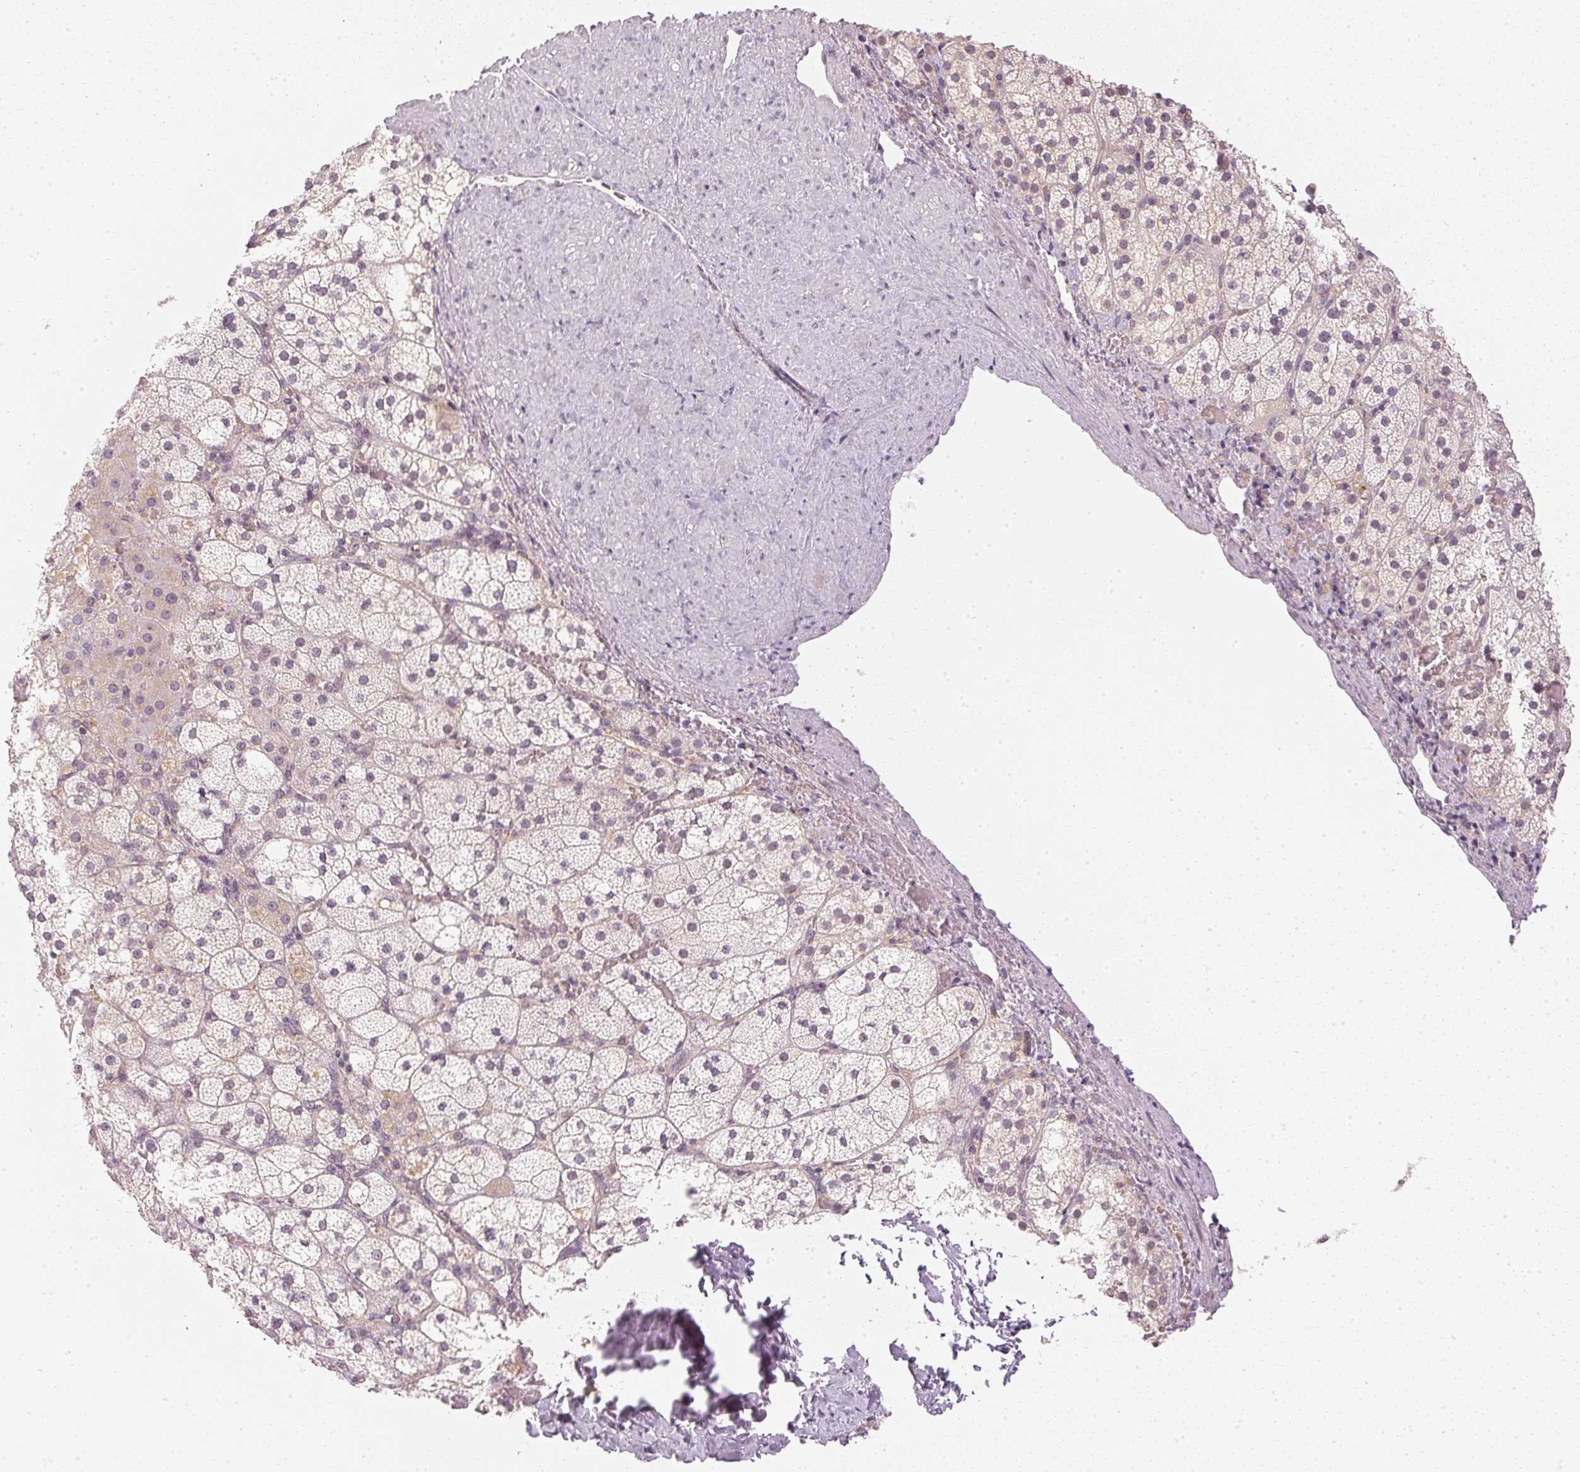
{"staining": {"intensity": "negative", "quantity": "none", "location": "none"}, "tissue": "adrenal gland", "cell_type": "Glandular cells", "image_type": "normal", "snomed": [{"axis": "morphology", "description": "Normal tissue, NOS"}, {"axis": "topography", "description": "Adrenal gland"}], "caption": "Glandular cells show no significant positivity in normal adrenal gland.", "gene": "KPRP", "patient": {"sex": "male", "age": 53}}